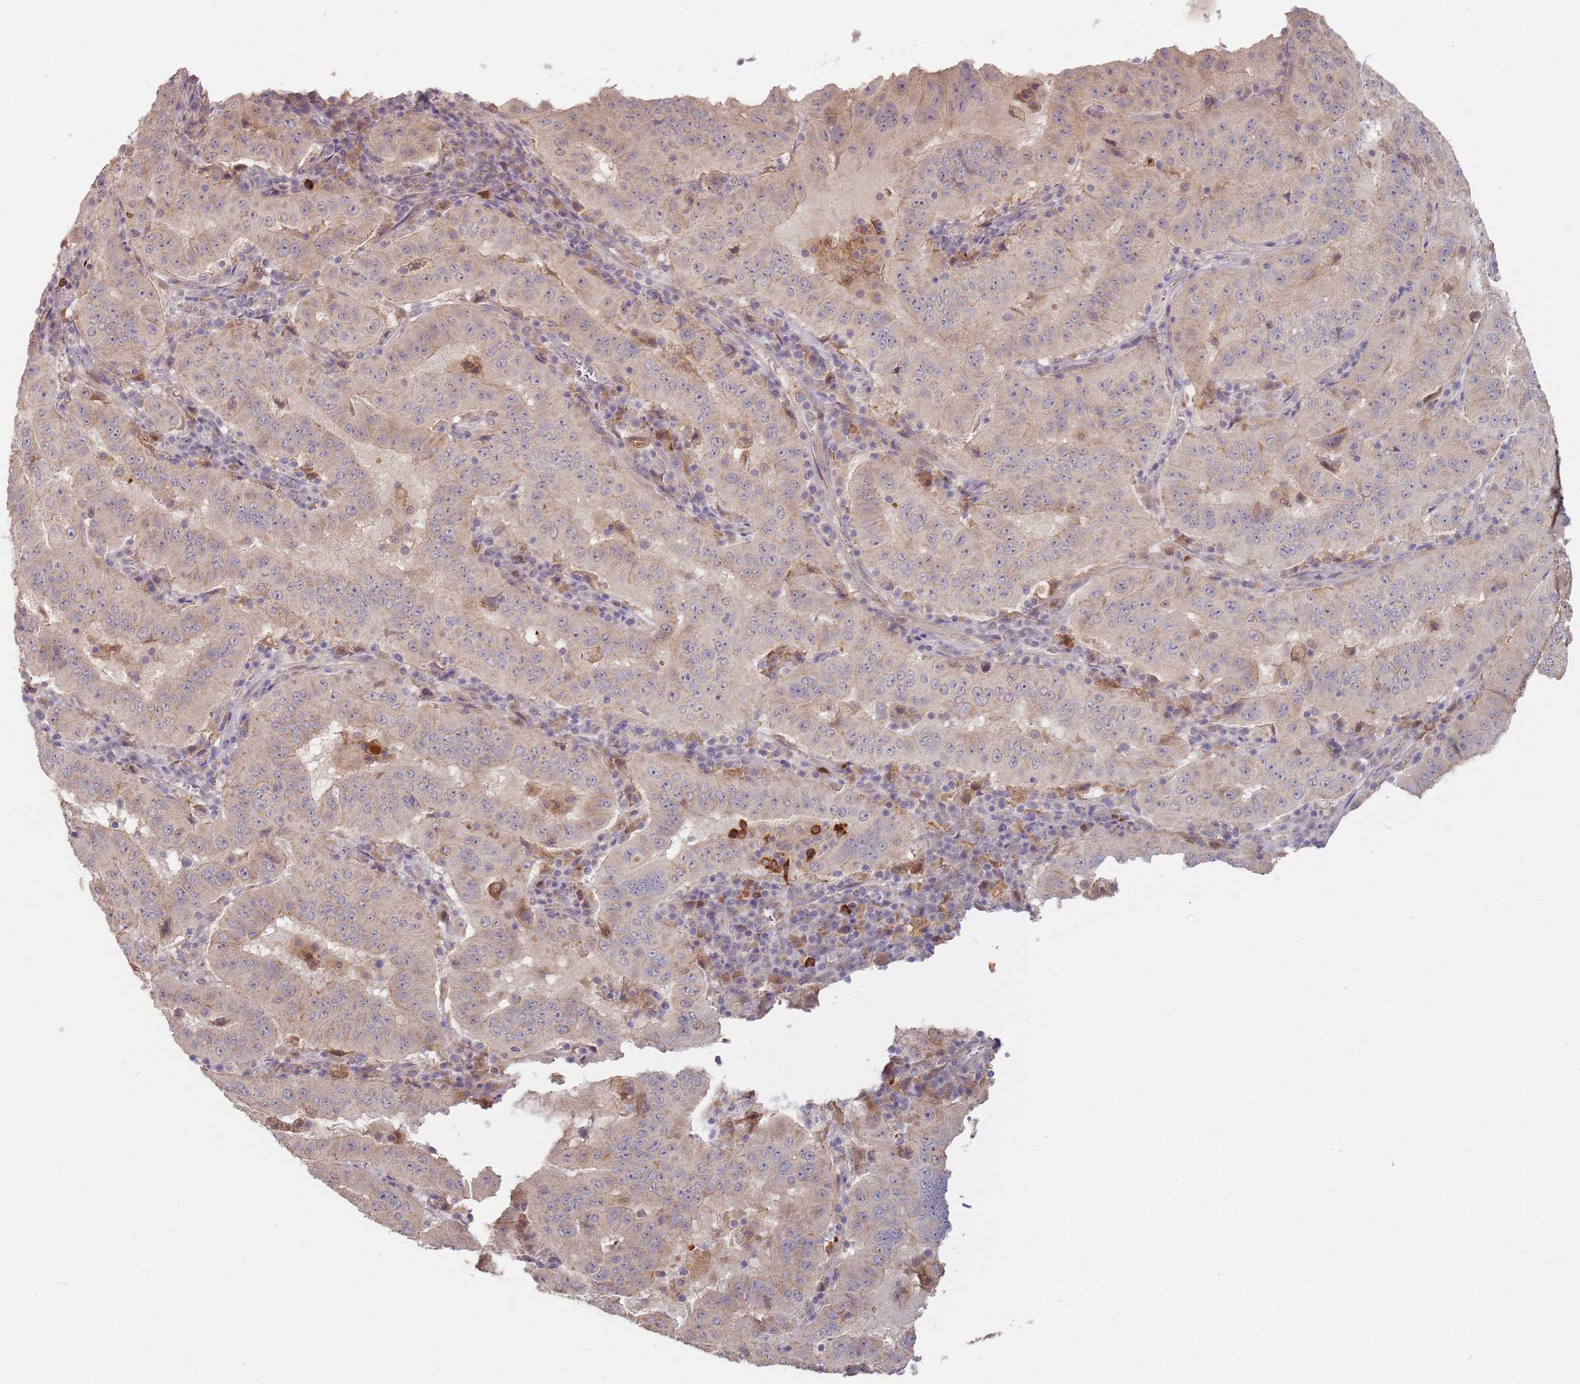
{"staining": {"intensity": "weak", "quantity": ">75%", "location": "cytoplasmic/membranous"}, "tissue": "pancreatic cancer", "cell_type": "Tumor cells", "image_type": "cancer", "snomed": [{"axis": "morphology", "description": "Adenocarcinoma, NOS"}, {"axis": "topography", "description": "Pancreas"}], "caption": "Adenocarcinoma (pancreatic) was stained to show a protein in brown. There is low levels of weak cytoplasmic/membranous staining in approximately >75% of tumor cells.", "gene": "MPEG1", "patient": {"sex": "male", "age": 63}}